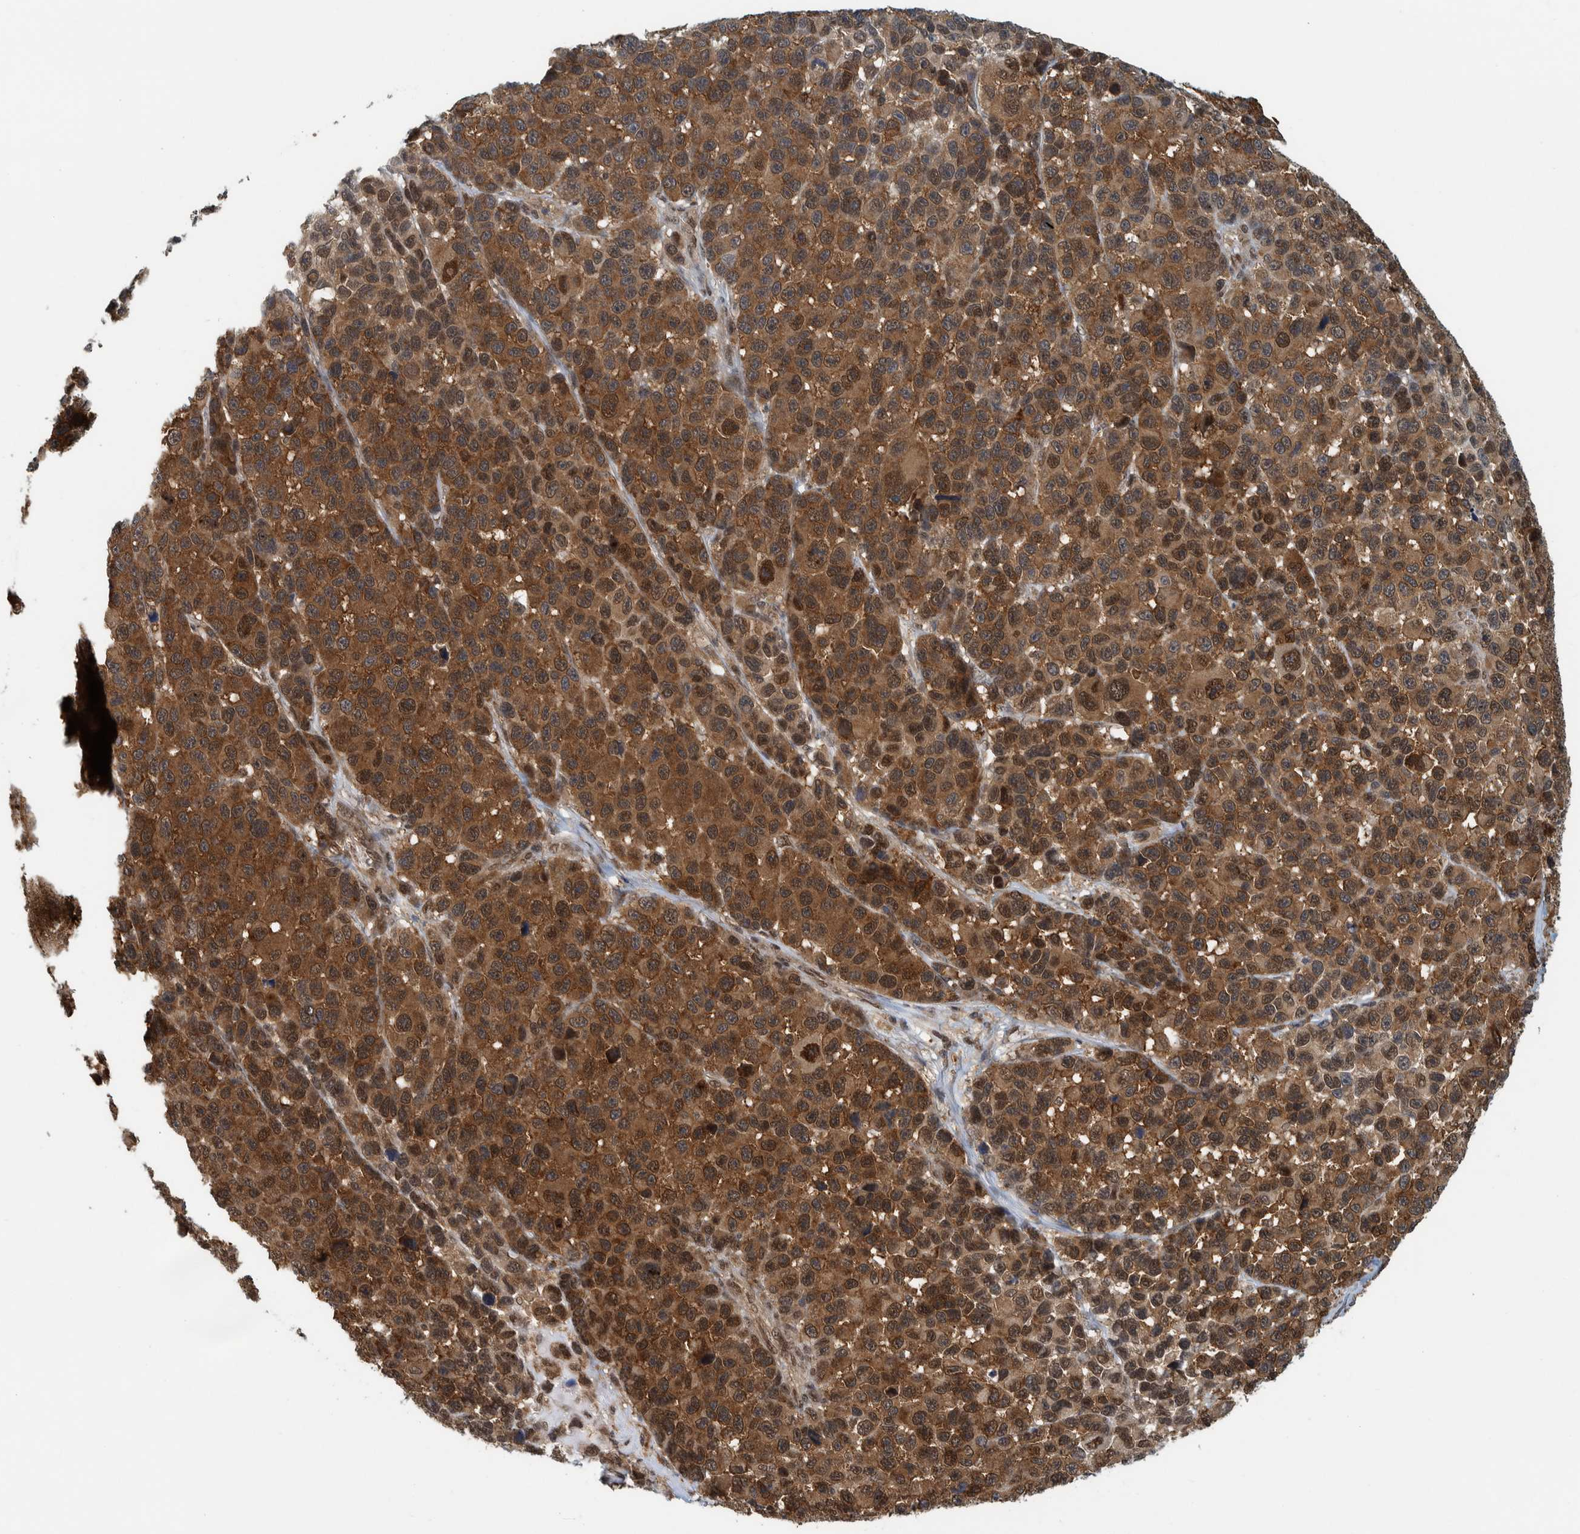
{"staining": {"intensity": "strong", "quantity": ">75%", "location": "cytoplasmic/membranous,nuclear"}, "tissue": "melanoma", "cell_type": "Tumor cells", "image_type": "cancer", "snomed": [{"axis": "morphology", "description": "Malignant melanoma, NOS"}, {"axis": "topography", "description": "Skin"}], "caption": "Immunohistochemical staining of malignant melanoma displays strong cytoplasmic/membranous and nuclear protein expression in approximately >75% of tumor cells.", "gene": "COPS3", "patient": {"sex": "male", "age": 53}}